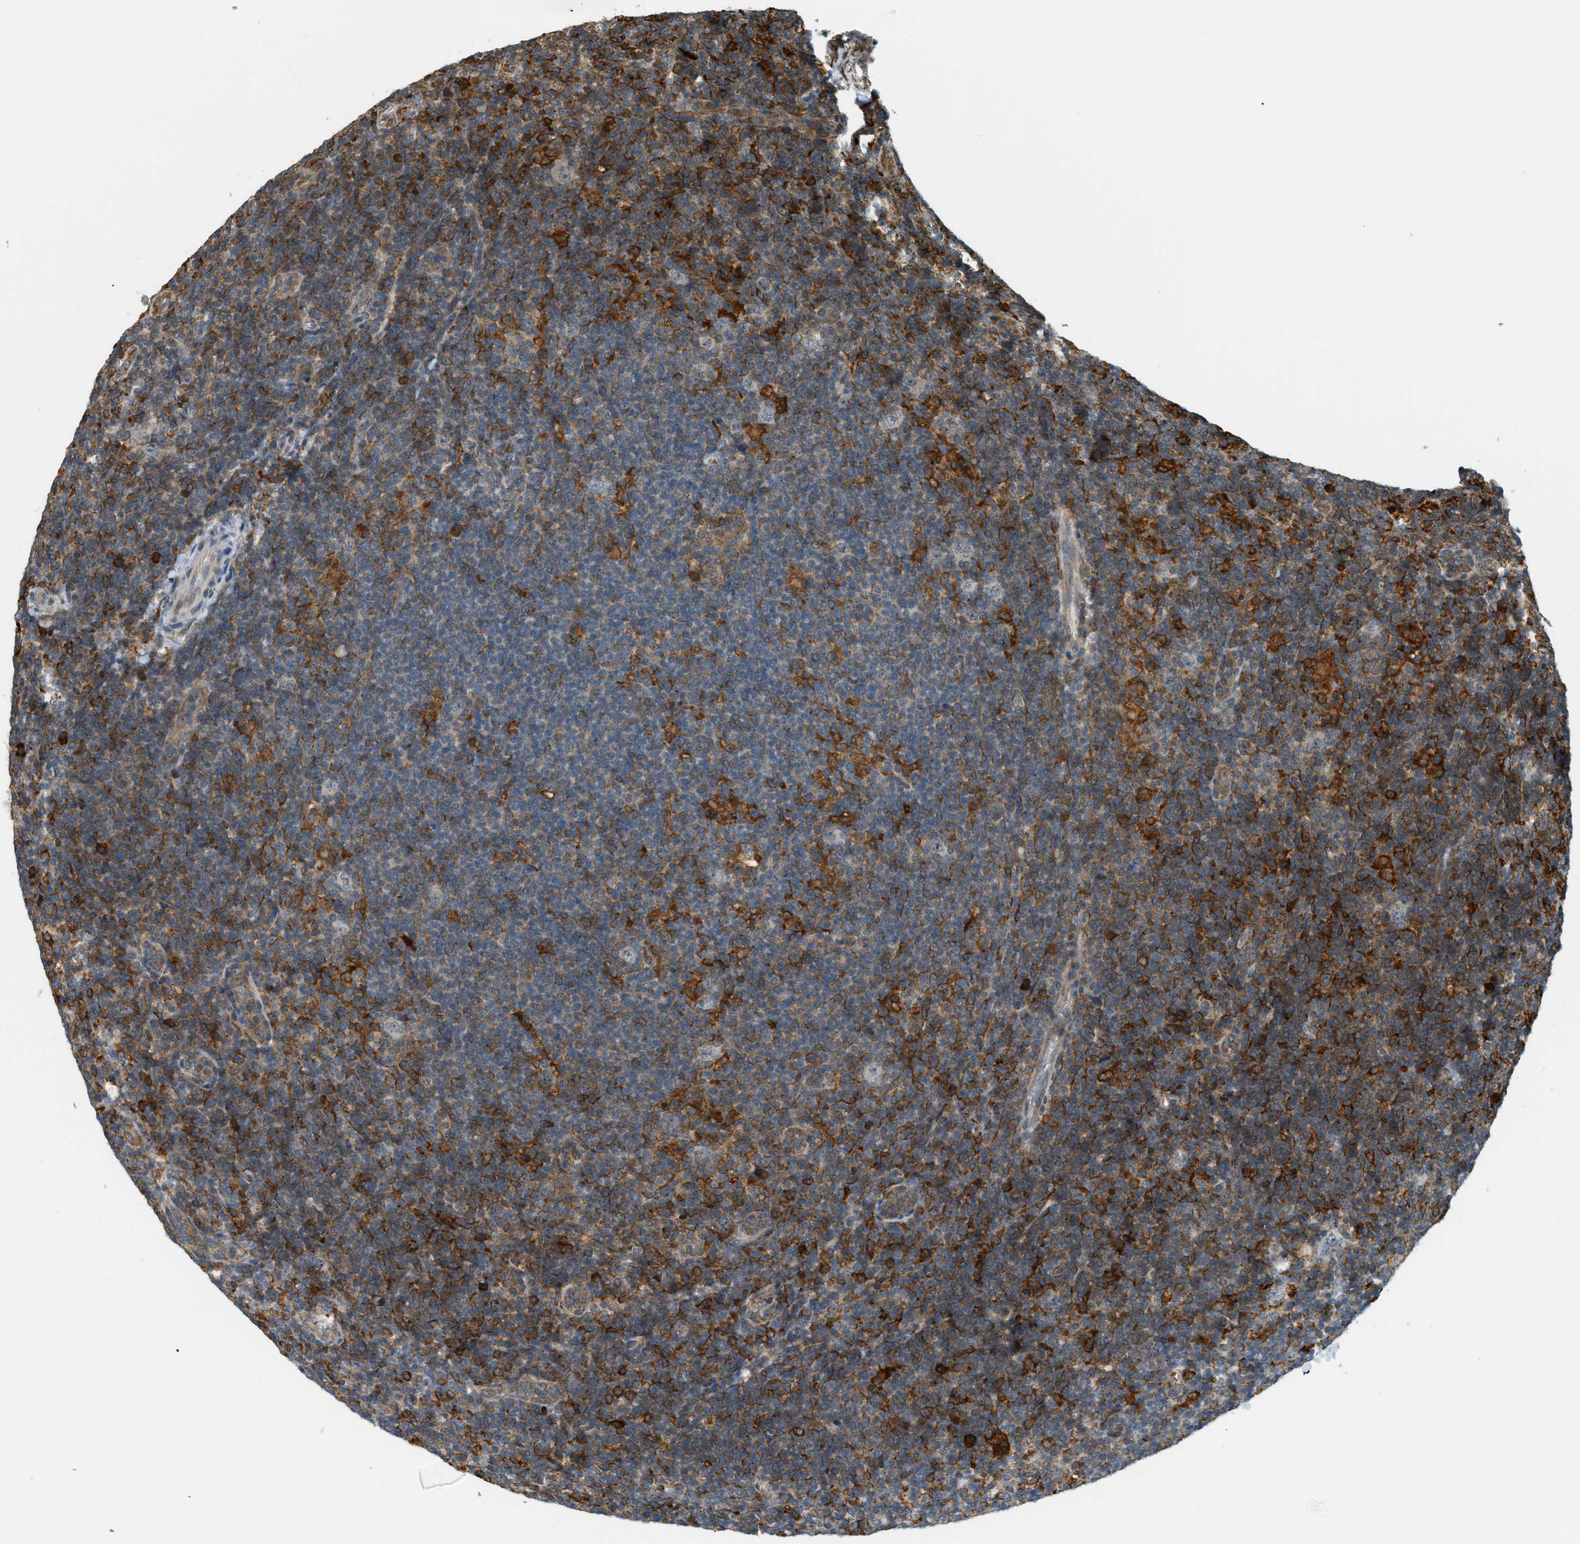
{"staining": {"intensity": "negative", "quantity": "none", "location": "none"}, "tissue": "lymphoma", "cell_type": "Tumor cells", "image_type": "cancer", "snomed": [{"axis": "morphology", "description": "Hodgkin's disease, NOS"}, {"axis": "topography", "description": "Lymph node"}], "caption": "This is an immunohistochemistry micrograph of human Hodgkin's disease. There is no expression in tumor cells.", "gene": "SEMA4D", "patient": {"sex": "female", "age": 57}}